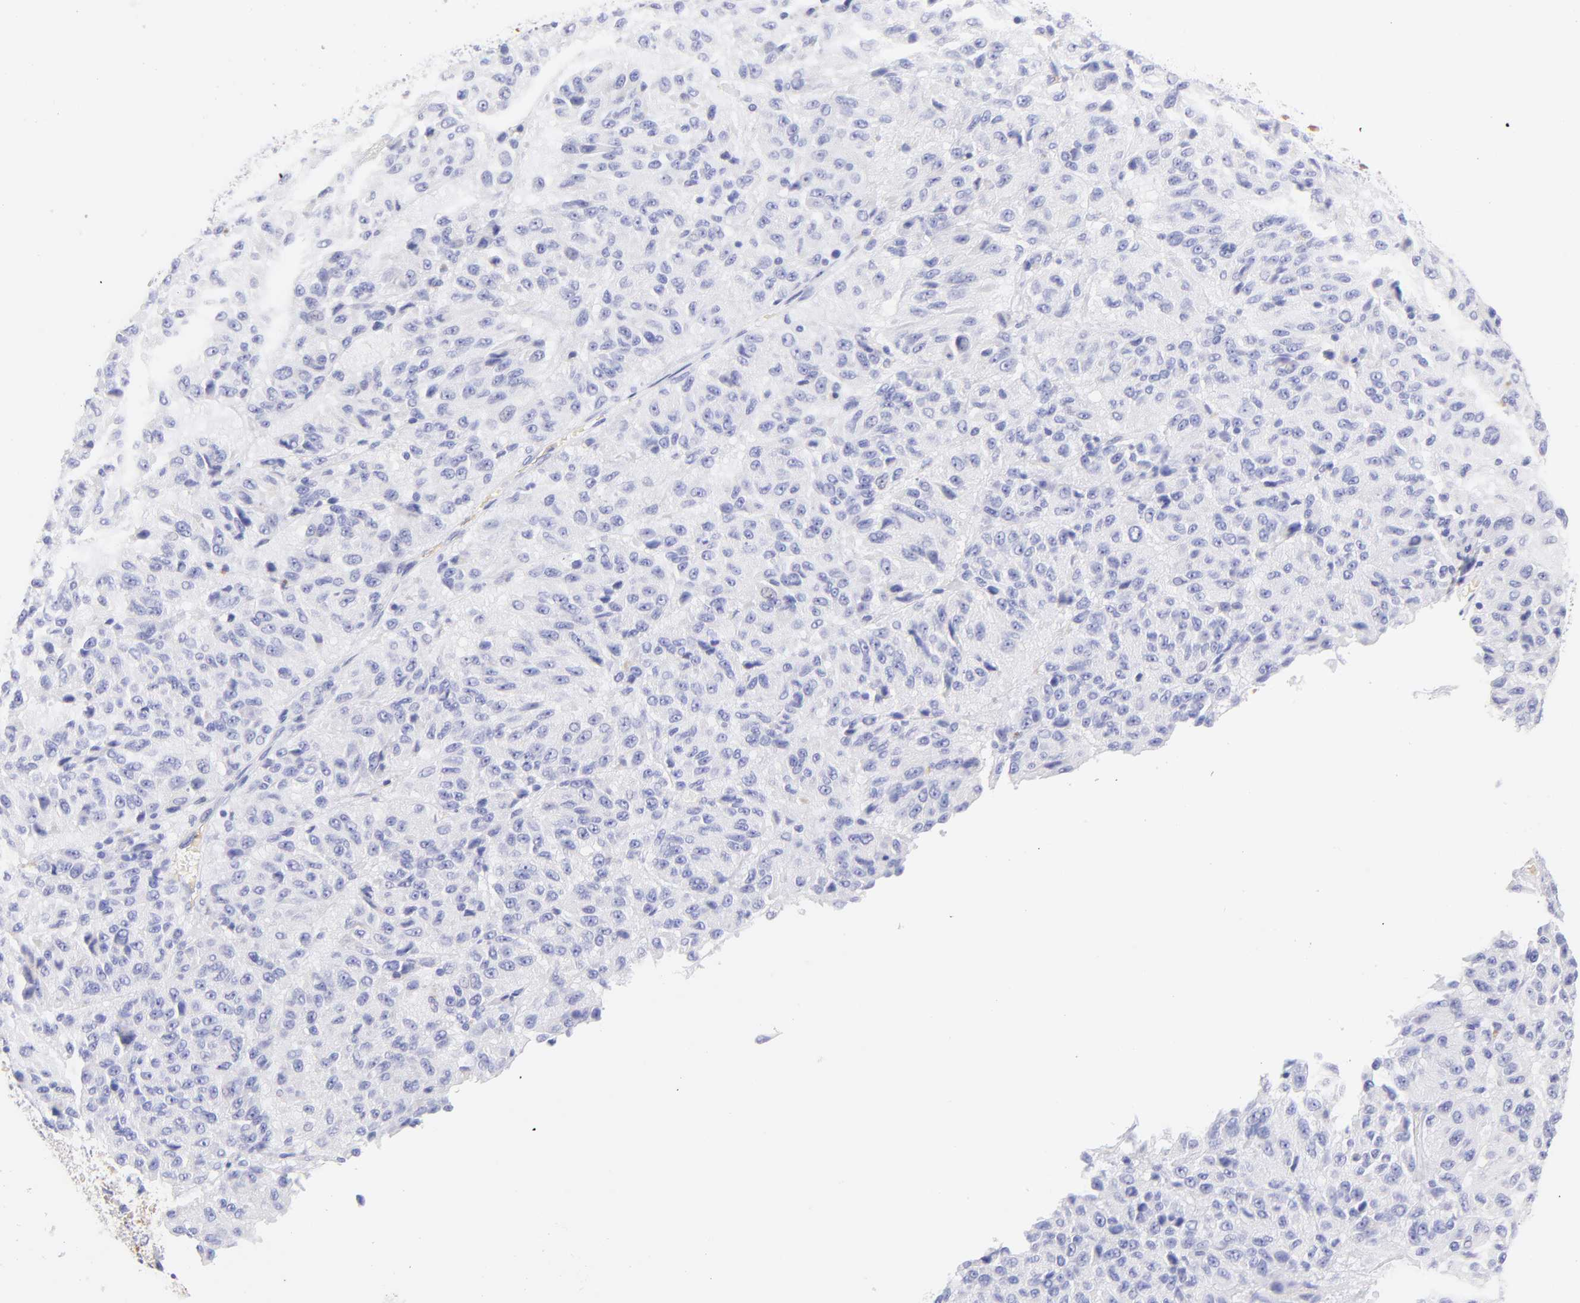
{"staining": {"intensity": "negative", "quantity": "none", "location": "none"}, "tissue": "melanoma", "cell_type": "Tumor cells", "image_type": "cancer", "snomed": [{"axis": "morphology", "description": "Malignant melanoma, Metastatic site"}, {"axis": "topography", "description": "Lung"}], "caption": "IHC of human melanoma displays no staining in tumor cells.", "gene": "FRMPD3", "patient": {"sex": "male", "age": 64}}